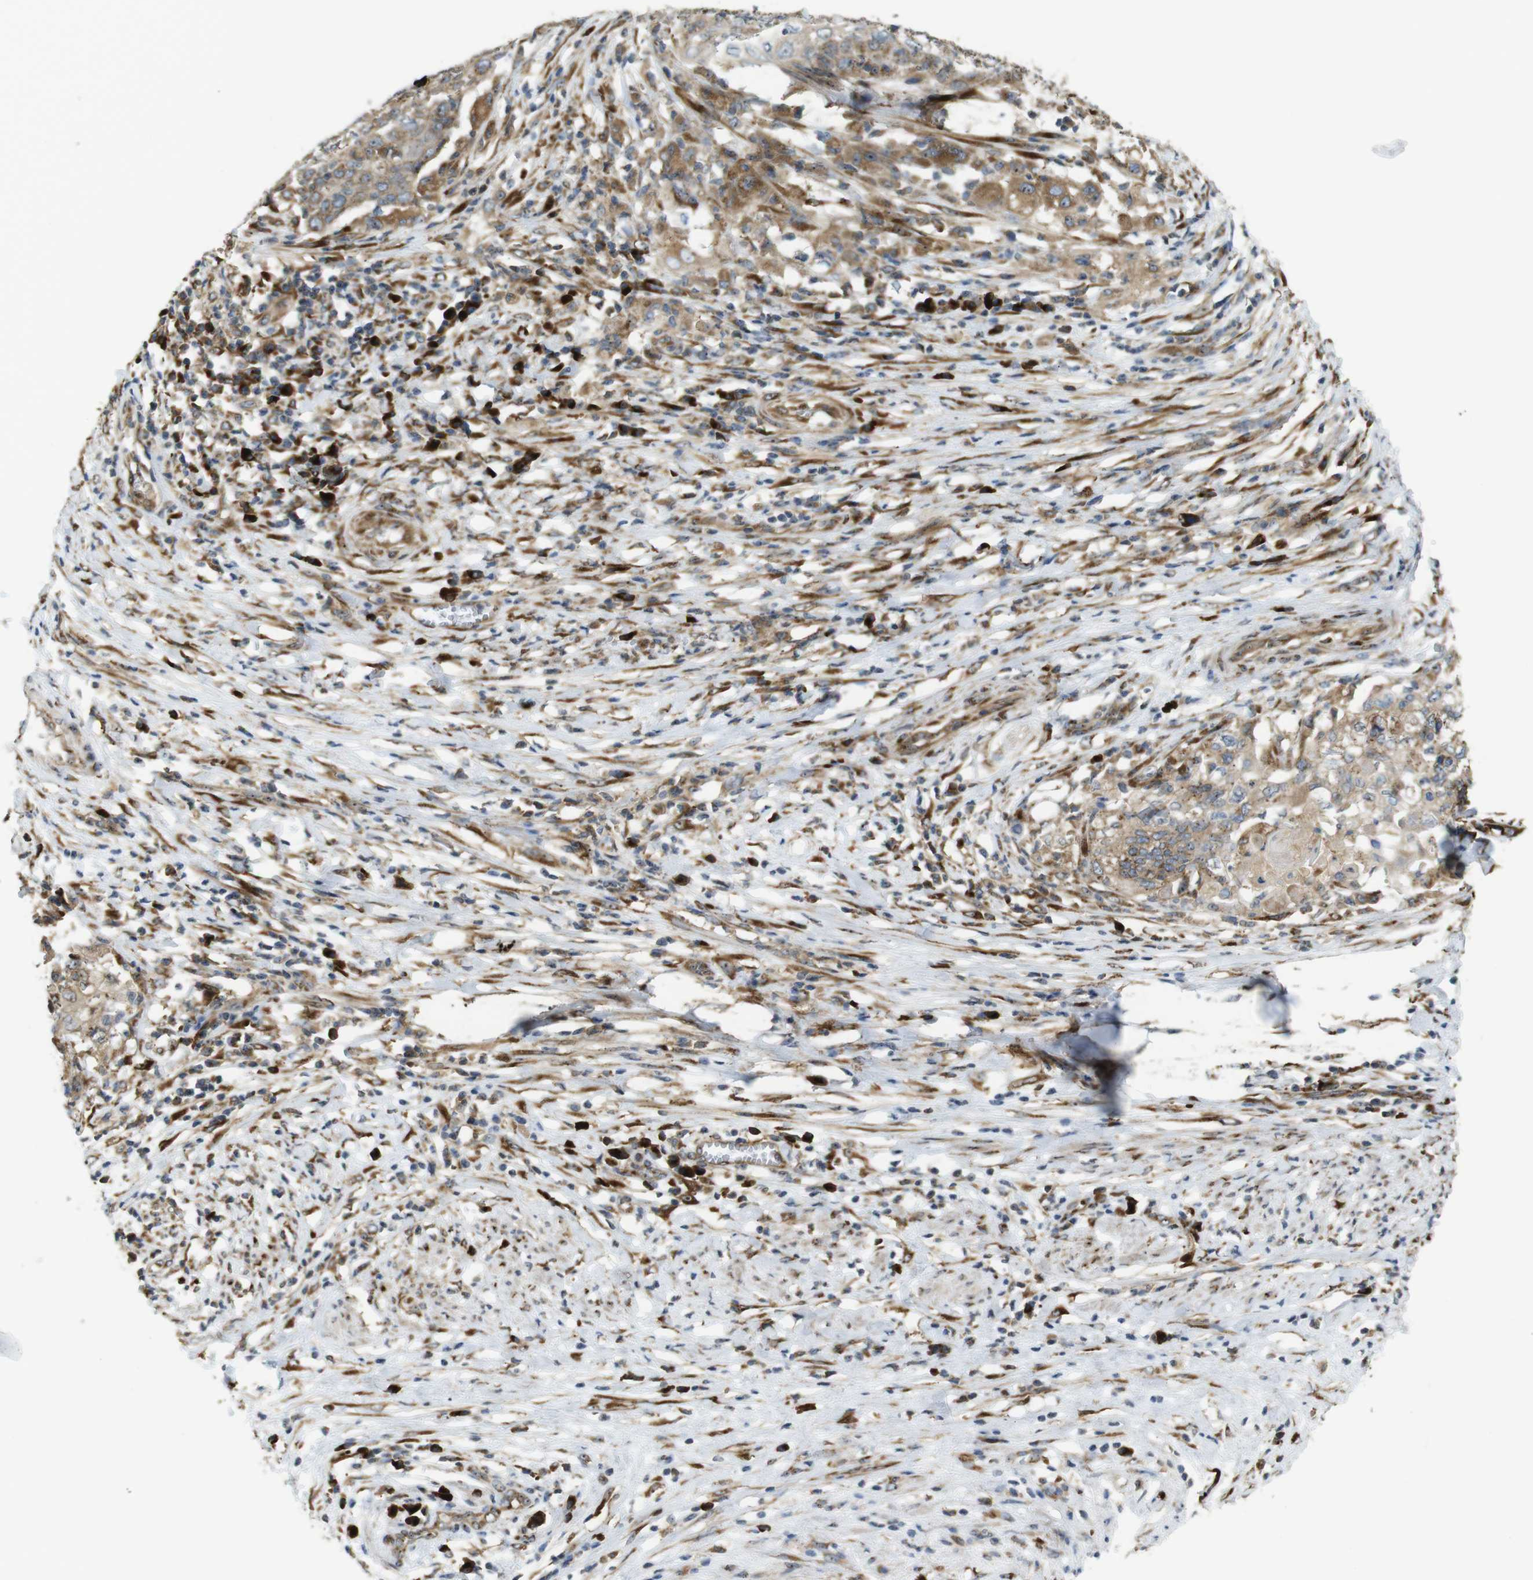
{"staining": {"intensity": "moderate", "quantity": ">75%", "location": "cytoplasmic/membranous"}, "tissue": "cervical cancer", "cell_type": "Tumor cells", "image_type": "cancer", "snomed": [{"axis": "morphology", "description": "Squamous cell carcinoma, NOS"}, {"axis": "topography", "description": "Cervix"}], "caption": "Human cervical squamous cell carcinoma stained with a brown dye reveals moderate cytoplasmic/membranous positive positivity in approximately >75% of tumor cells.", "gene": "TMEM143", "patient": {"sex": "female", "age": 39}}